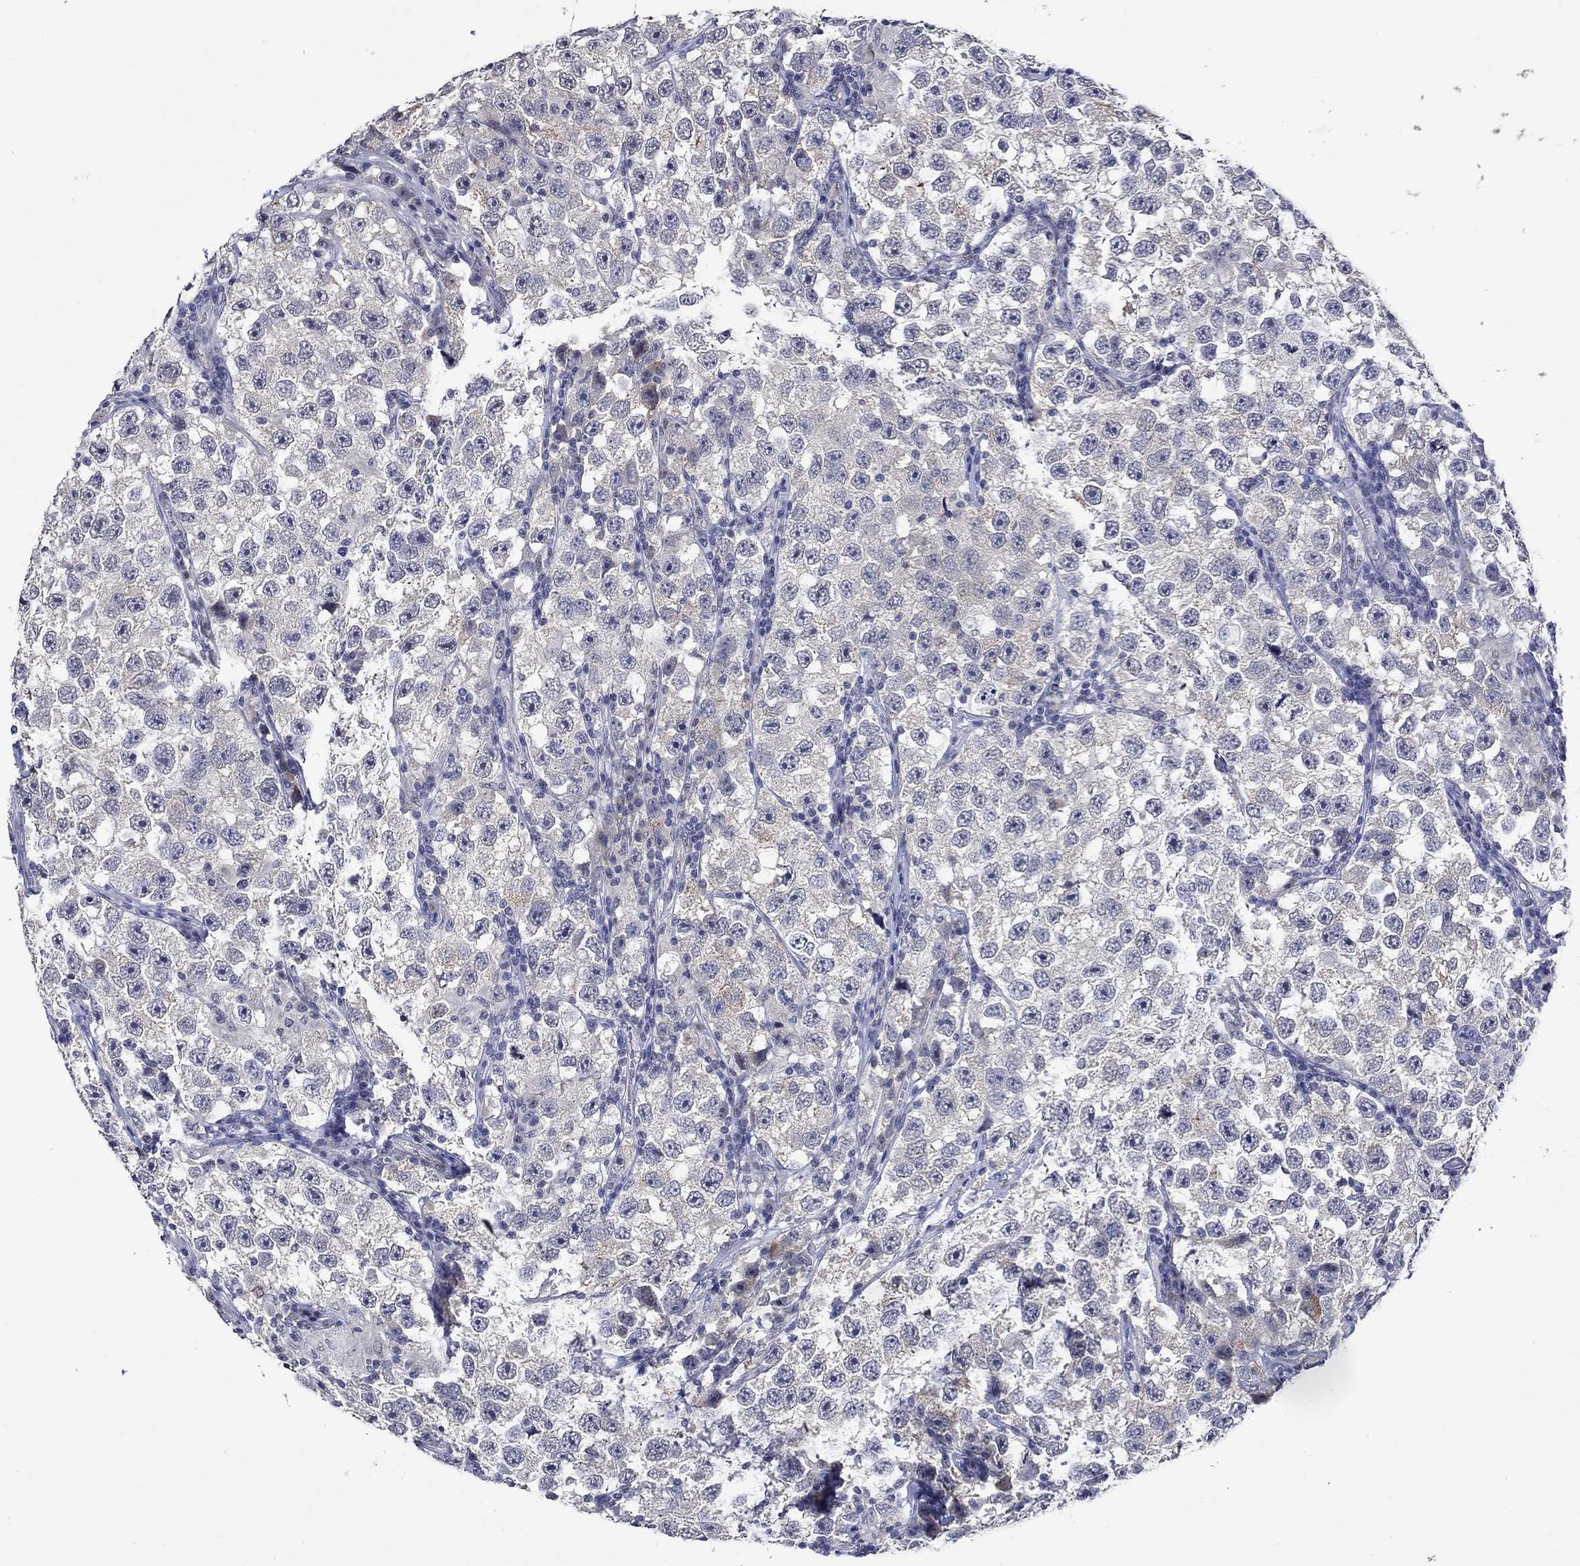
{"staining": {"intensity": "negative", "quantity": "none", "location": "none"}, "tissue": "testis cancer", "cell_type": "Tumor cells", "image_type": "cancer", "snomed": [{"axis": "morphology", "description": "Seminoma, NOS"}, {"axis": "topography", "description": "Testis"}], "caption": "DAB (3,3'-diaminobenzidine) immunohistochemical staining of human testis cancer displays no significant expression in tumor cells.", "gene": "DDX3Y", "patient": {"sex": "male", "age": 26}}